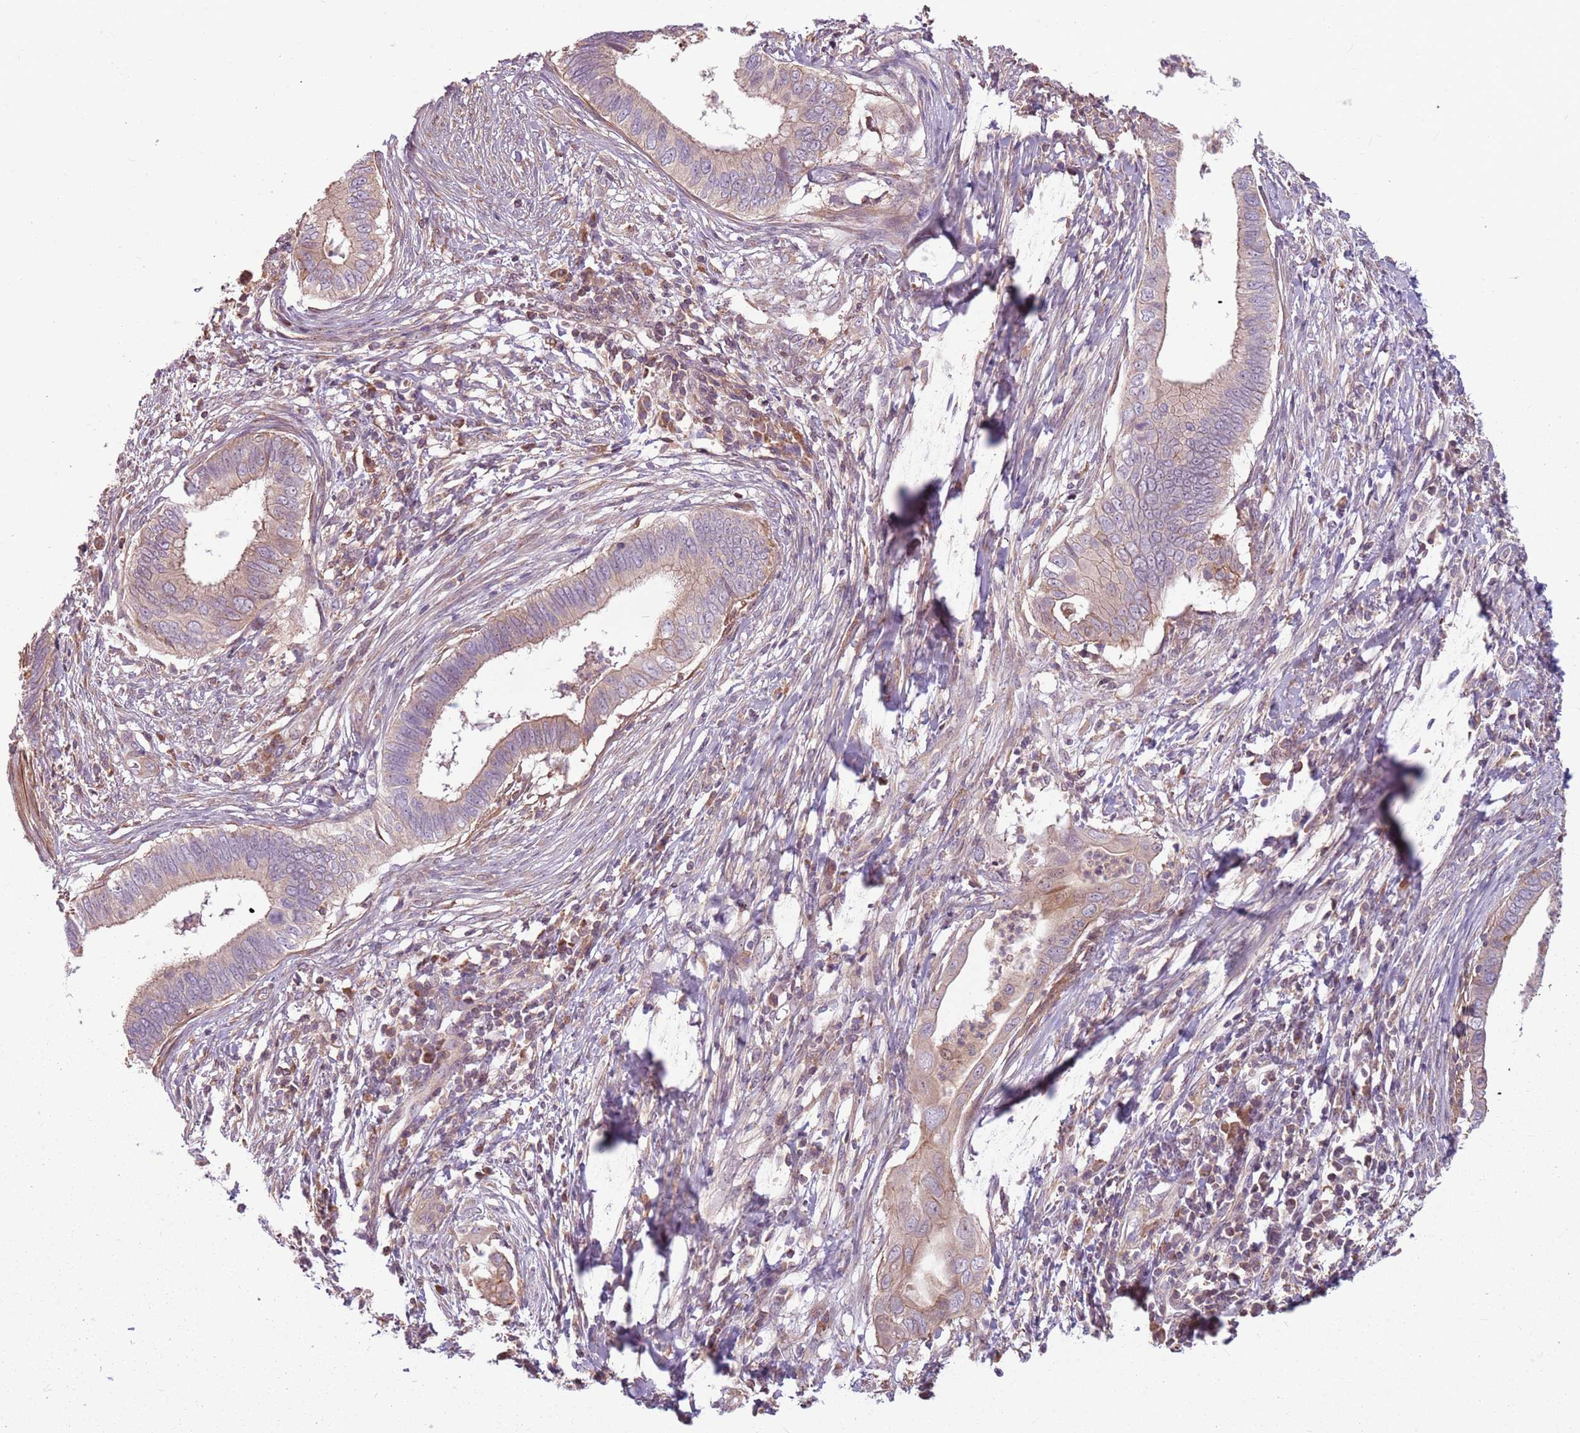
{"staining": {"intensity": "weak", "quantity": "25%-75%", "location": "cytoplasmic/membranous"}, "tissue": "cervical cancer", "cell_type": "Tumor cells", "image_type": "cancer", "snomed": [{"axis": "morphology", "description": "Adenocarcinoma, NOS"}, {"axis": "topography", "description": "Cervix"}], "caption": "This photomicrograph reveals adenocarcinoma (cervical) stained with immunohistochemistry to label a protein in brown. The cytoplasmic/membranous of tumor cells show weak positivity for the protein. Nuclei are counter-stained blue.", "gene": "RPL21", "patient": {"sex": "female", "age": 42}}